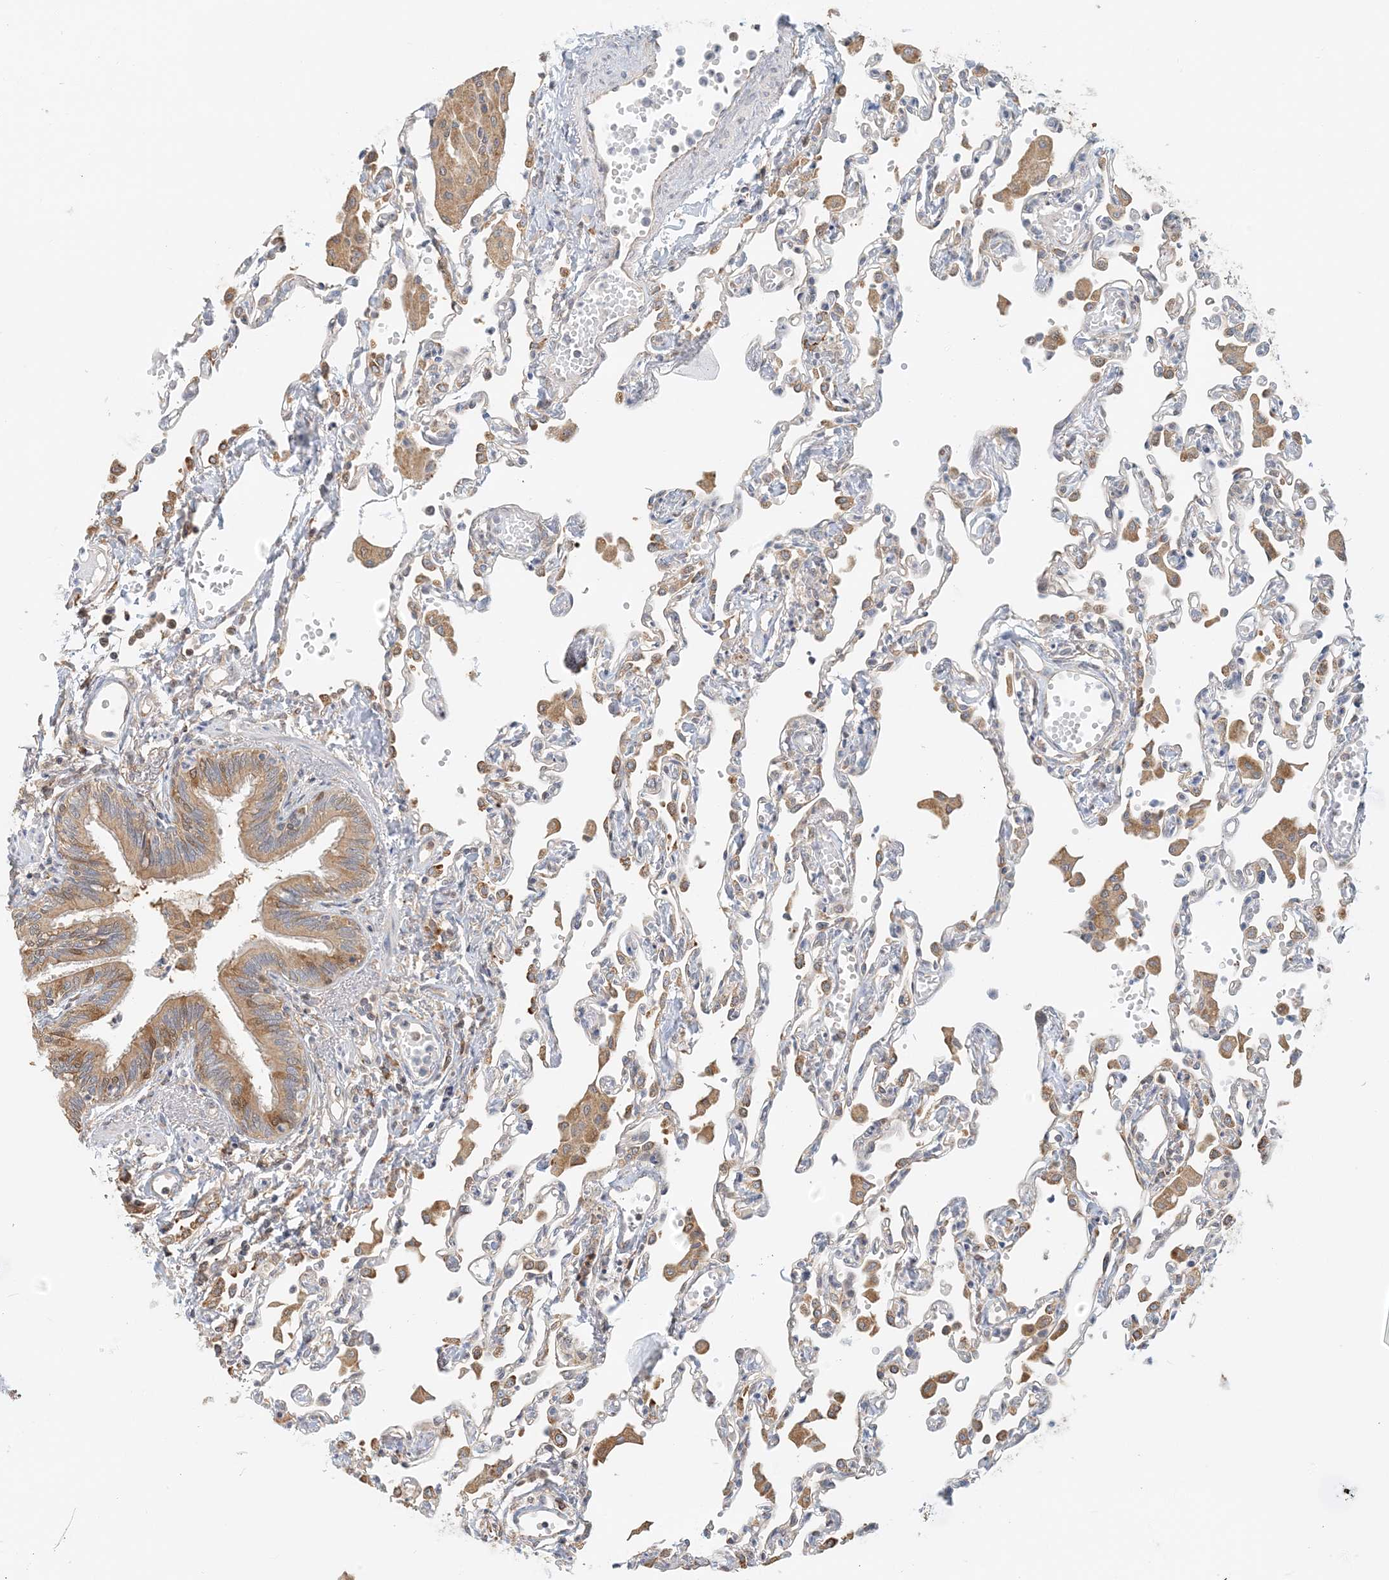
{"staining": {"intensity": "moderate", "quantity": "<25%", "location": "cytoplasmic/membranous"}, "tissue": "lung", "cell_type": "Alveolar cells", "image_type": "normal", "snomed": [{"axis": "morphology", "description": "Normal tissue, NOS"}, {"axis": "topography", "description": "Bronchus"}, {"axis": "topography", "description": "Lung"}], "caption": "Immunohistochemistry (IHC) staining of benign lung, which reveals low levels of moderate cytoplasmic/membranous positivity in about <25% of alveolar cells indicating moderate cytoplasmic/membranous protein positivity. The staining was performed using DAB (3,3'-diaminobenzidine) (brown) for protein detection and nuclei were counterstained in hematoxylin (blue).", "gene": "HNMT", "patient": {"sex": "female", "age": 49}}